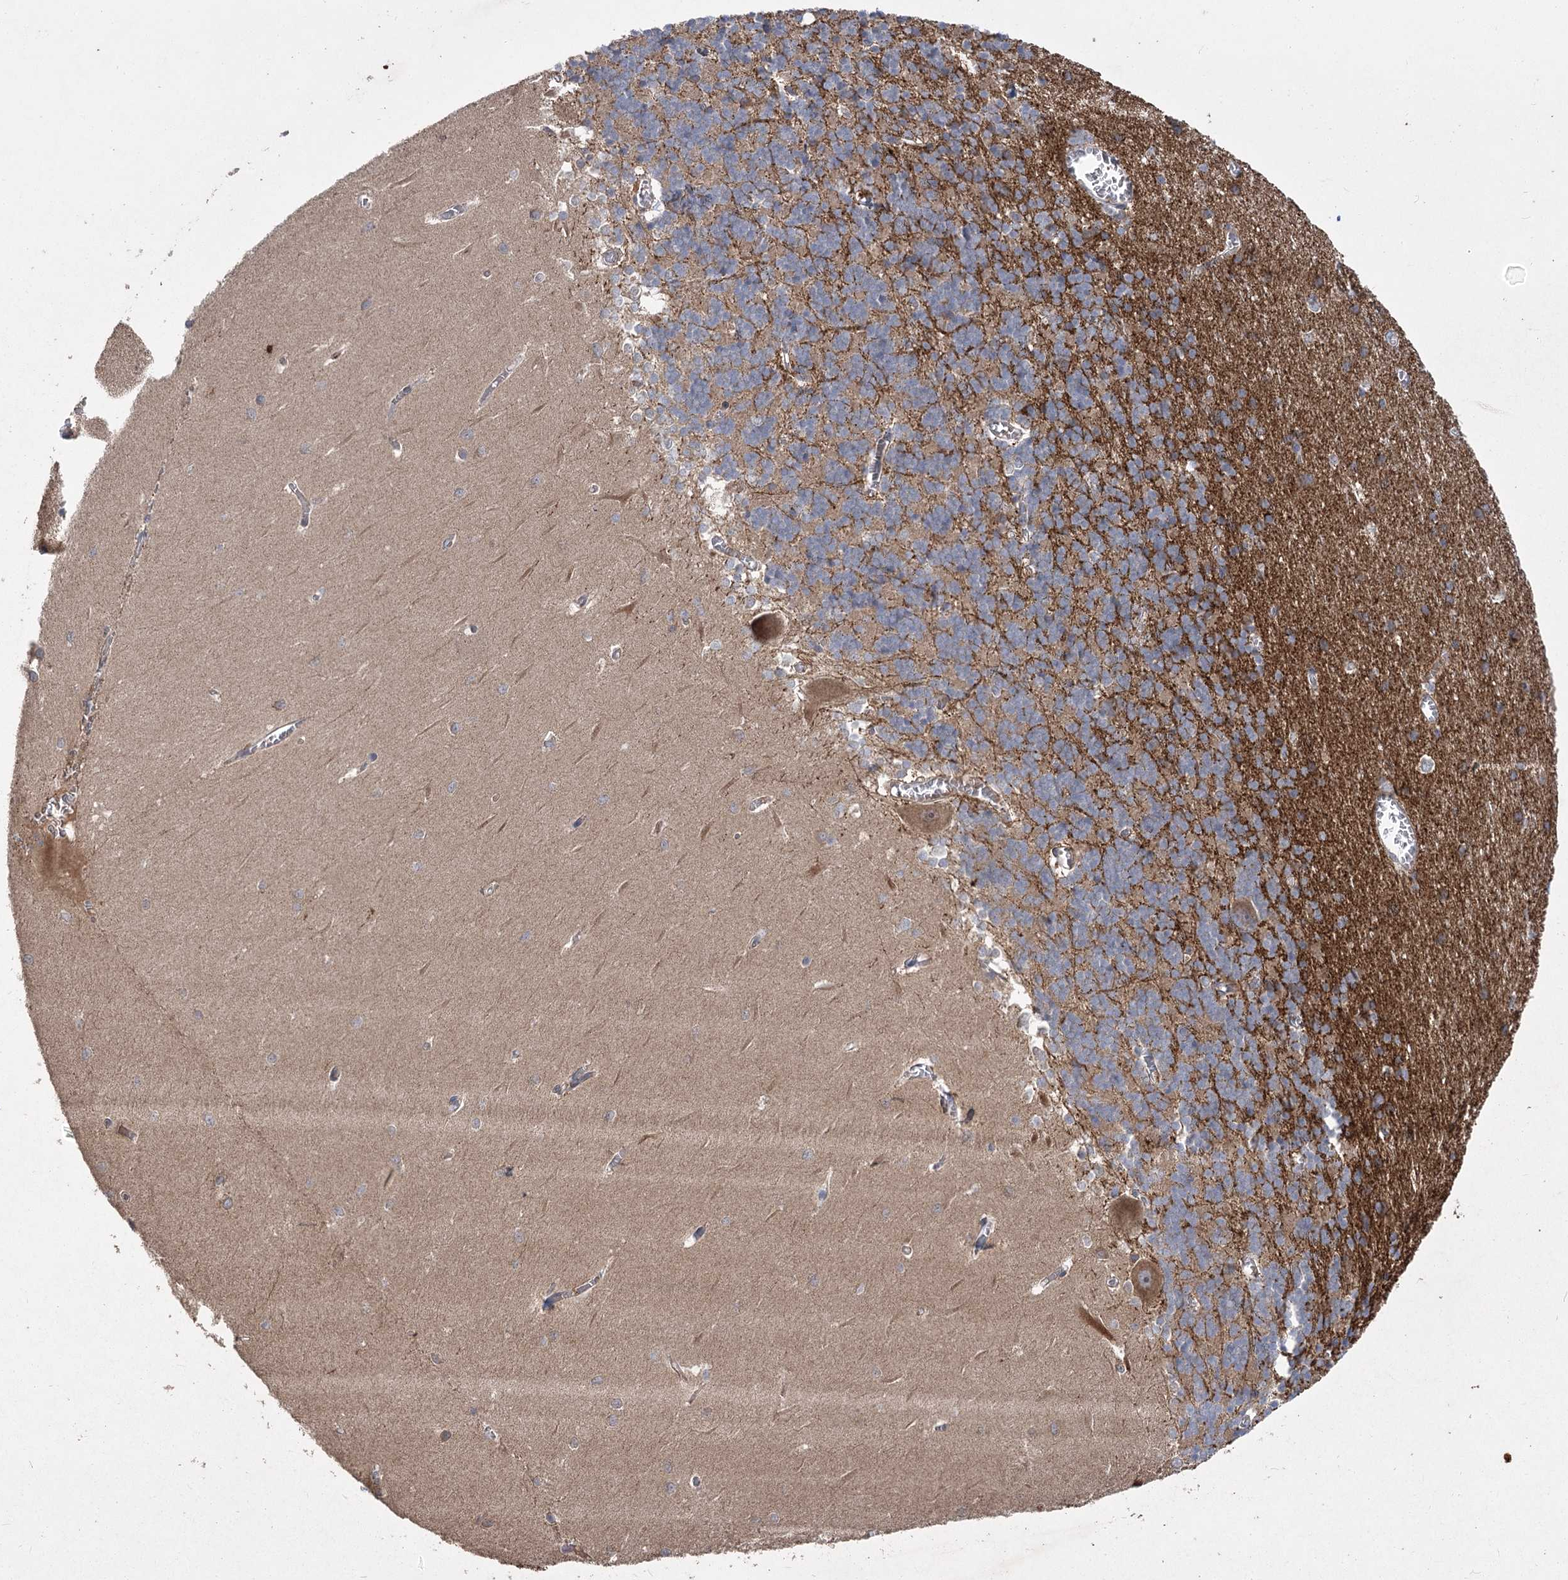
{"staining": {"intensity": "moderate", "quantity": ">75%", "location": "cytoplasmic/membranous"}, "tissue": "cerebellum", "cell_type": "Cells in granular layer", "image_type": "normal", "snomed": [{"axis": "morphology", "description": "Normal tissue, NOS"}, {"axis": "topography", "description": "Cerebellum"}], "caption": "Unremarkable cerebellum shows moderate cytoplasmic/membranous positivity in approximately >75% of cells in granular layer, visualized by immunohistochemistry.", "gene": "RIN2", "patient": {"sex": "male", "age": 37}}